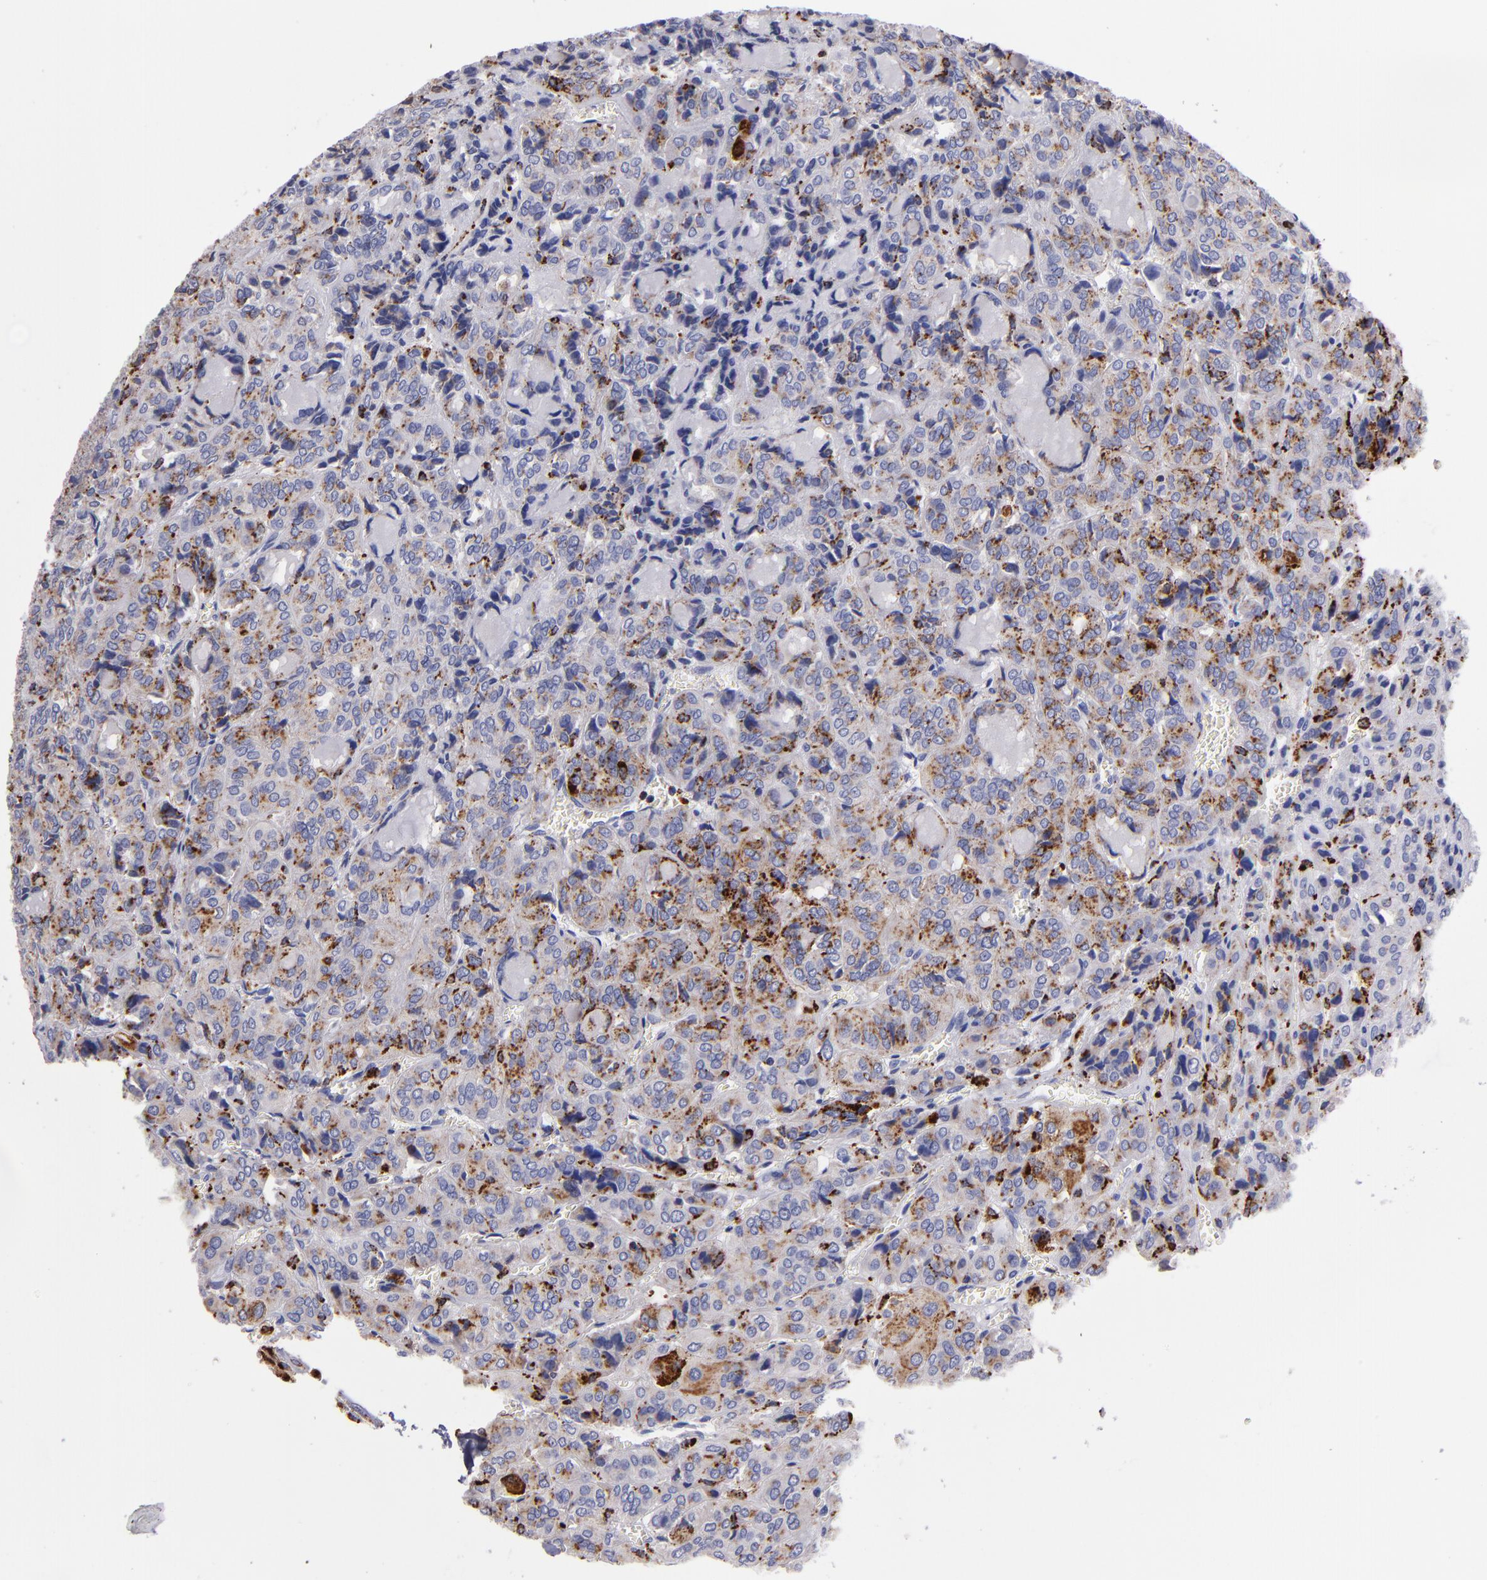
{"staining": {"intensity": "moderate", "quantity": ">75%", "location": "cytoplasmic/membranous"}, "tissue": "thyroid cancer", "cell_type": "Tumor cells", "image_type": "cancer", "snomed": [{"axis": "morphology", "description": "Follicular adenoma carcinoma, NOS"}, {"axis": "topography", "description": "Thyroid gland"}], "caption": "Immunohistochemistry (IHC) micrograph of neoplastic tissue: thyroid cancer stained using IHC reveals medium levels of moderate protein expression localized specifically in the cytoplasmic/membranous of tumor cells, appearing as a cytoplasmic/membranous brown color.", "gene": "CTSS", "patient": {"sex": "female", "age": 71}}